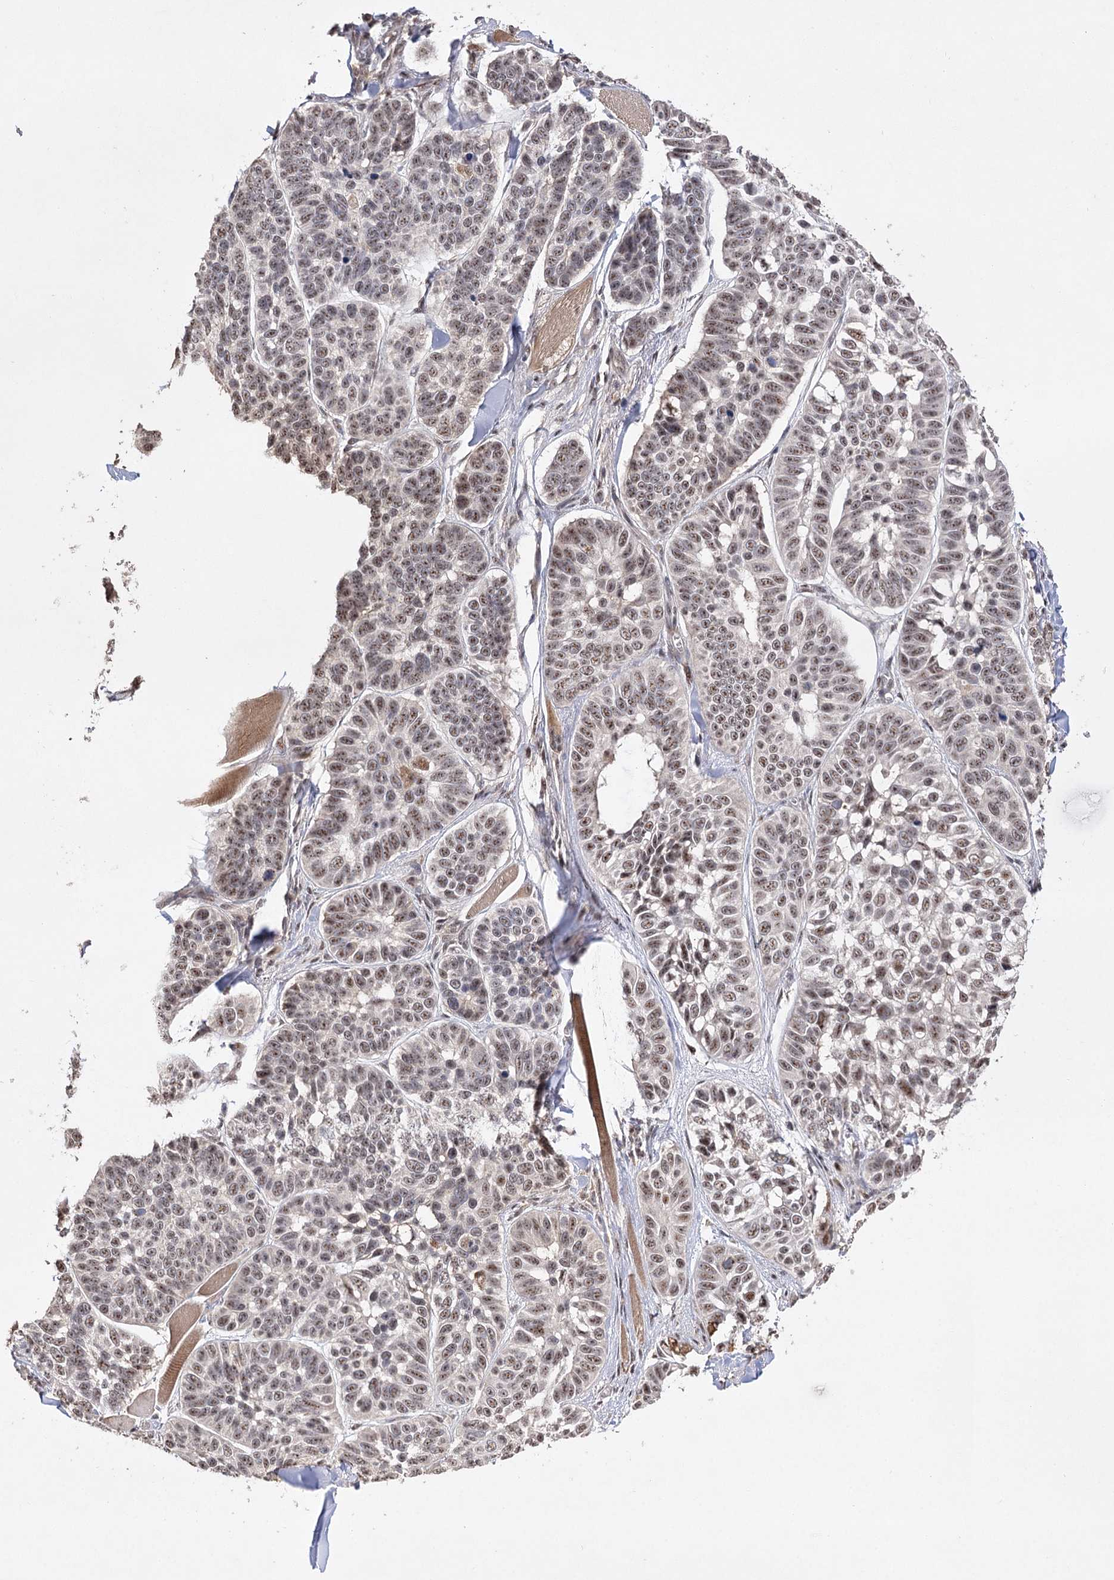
{"staining": {"intensity": "weak", "quantity": ">75%", "location": "nuclear"}, "tissue": "skin cancer", "cell_type": "Tumor cells", "image_type": "cancer", "snomed": [{"axis": "morphology", "description": "Basal cell carcinoma"}, {"axis": "topography", "description": "Skin"}], "caption": "Weak nuclear expression is present in approximately >75% of tumor cells in skin cancer (basal cell carcinoma).", "gene": "PYROXD1", "patient": {"sex": "male", "age": 62}}